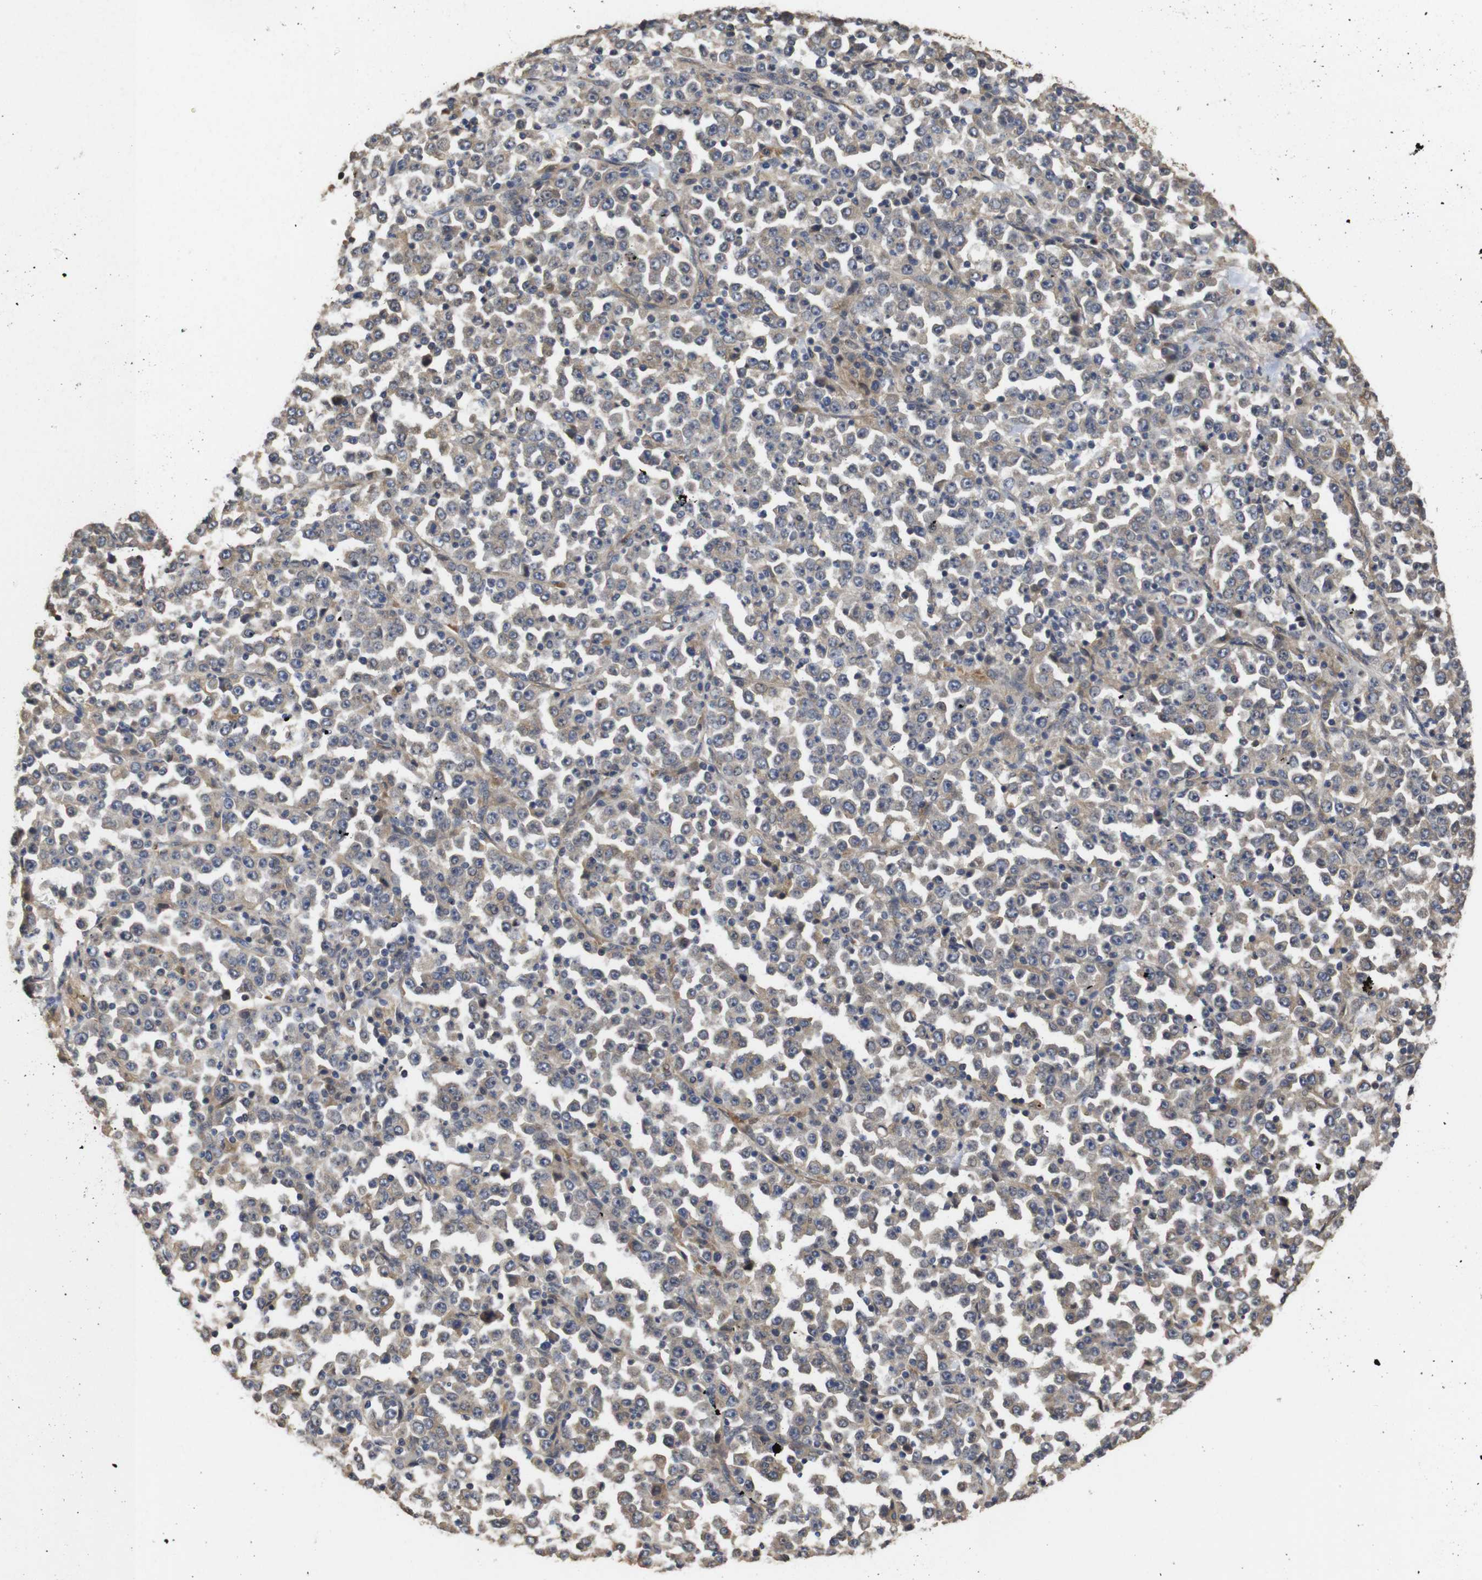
{"staining": {"intensity": "weak", "quantity": "<25%", "location": "cytoplasmic/membranous"}, "tissue": "stomach cancer", "cell_type": "Tumor cells", "image_type": "cancer", "snomed": [{"axis": "morphology", "description": "Normal tissue, NOS"}, {"axis": "morphology", "description": "Adenocarcinoma, NOS"}, {"axis": "topography", "description": "Stomach, upper"}, {"axis": "topography", "description": "Stomach"}], "caption": "Tumor cells show no significant expression in stomach adenocarcinoma.", "gene": "PTPN14", "patient": {"sex": "male", "age": 59}}